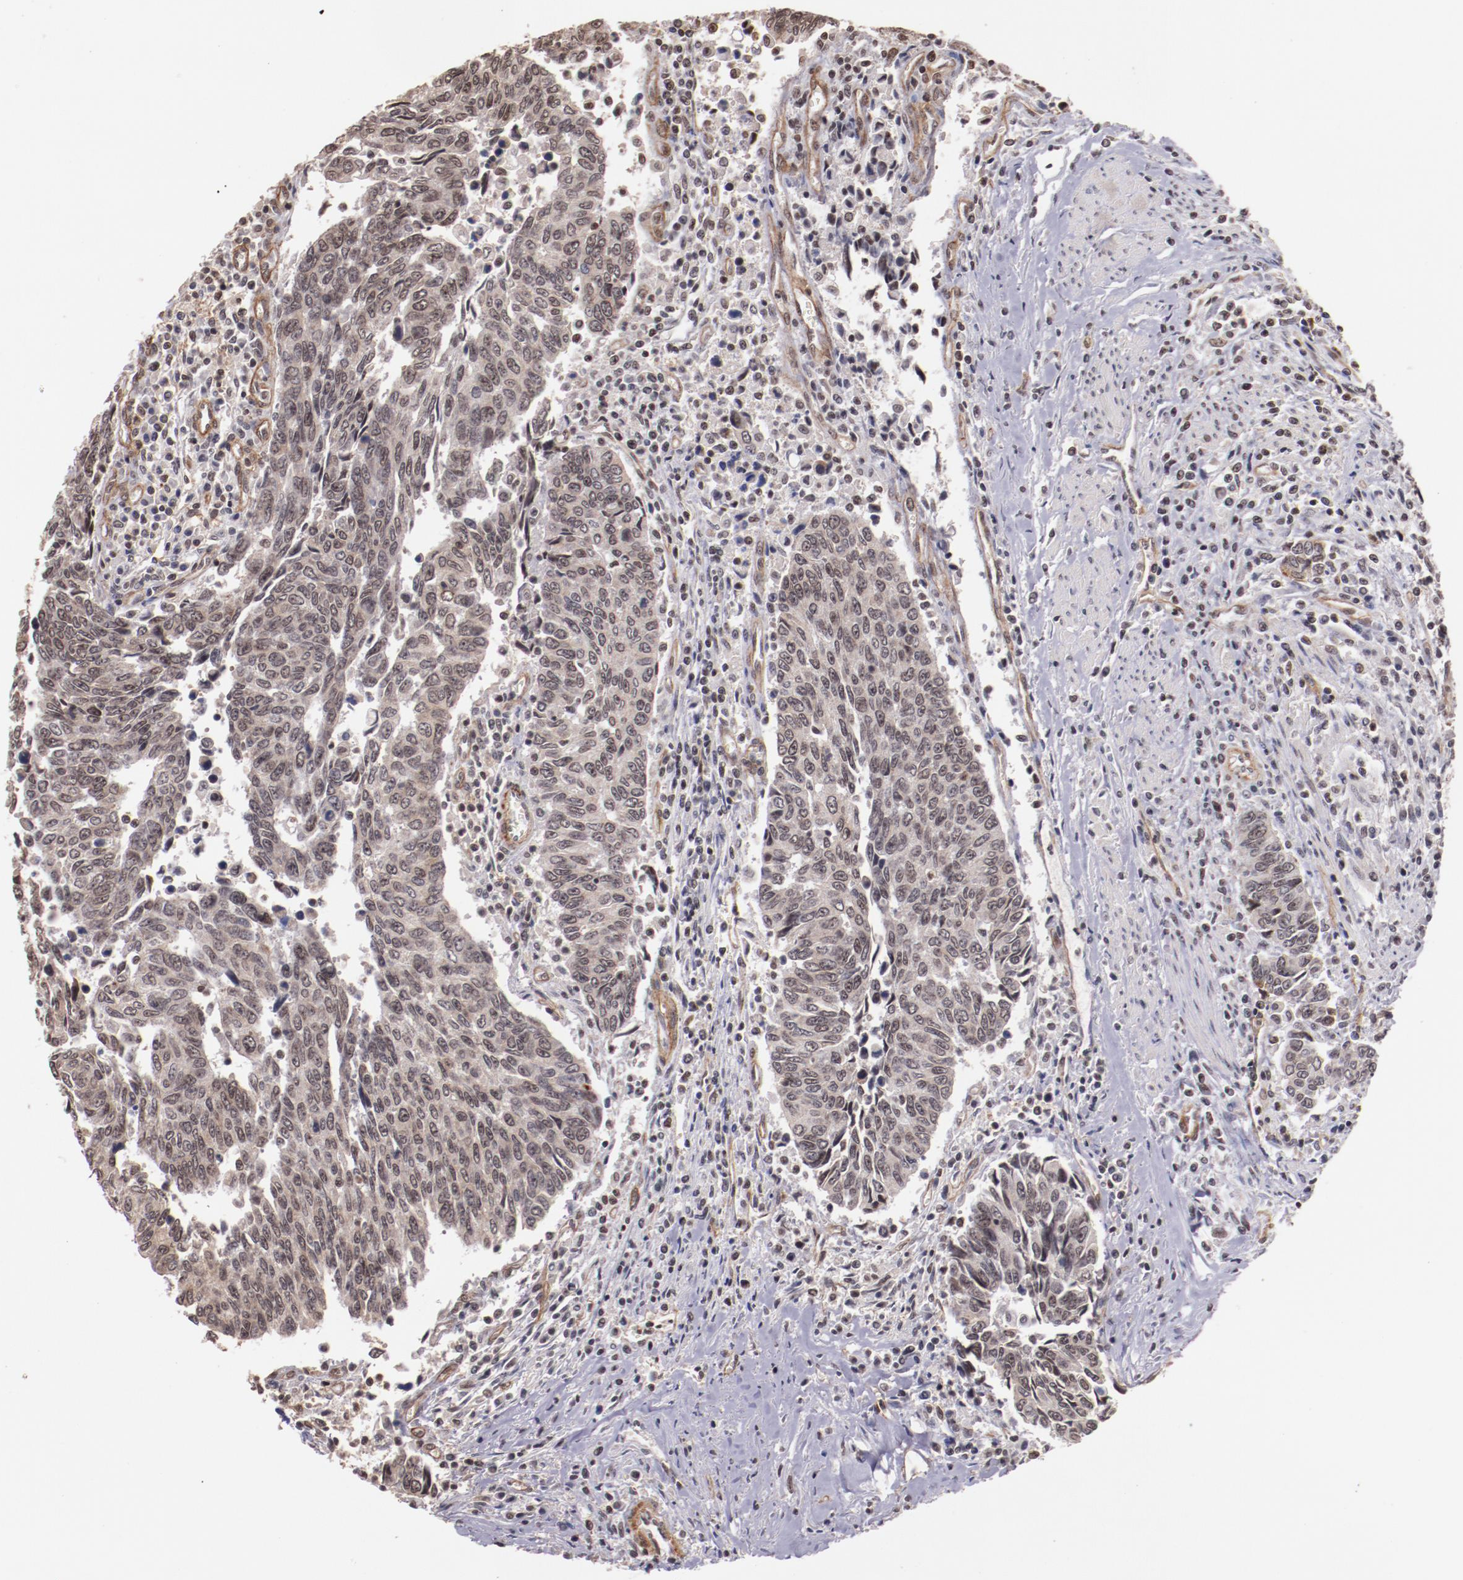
{"staining": {"intensity": "weak", "quantity": "25%-75%", "location": "cytoplasmic/membranous"}, "tissue": "urothelial cancer", "cell_type": "Tumor cells", "image_type": "cancer", "snomed": [{"axis": "morphology", "description": "Urothelial carcinoma, High grade"}, {"axis": "topography", "description": "Urinary bladder"}], "caption": "Urothelial carcinoma (high-grade) stained with immunohistochemistry reveals weak cytoplasmic/membranous staining in approximately 25%-75% of tumor cells.", "gene": "STAG2", "patient": {"sex": "male", "age": 86}}